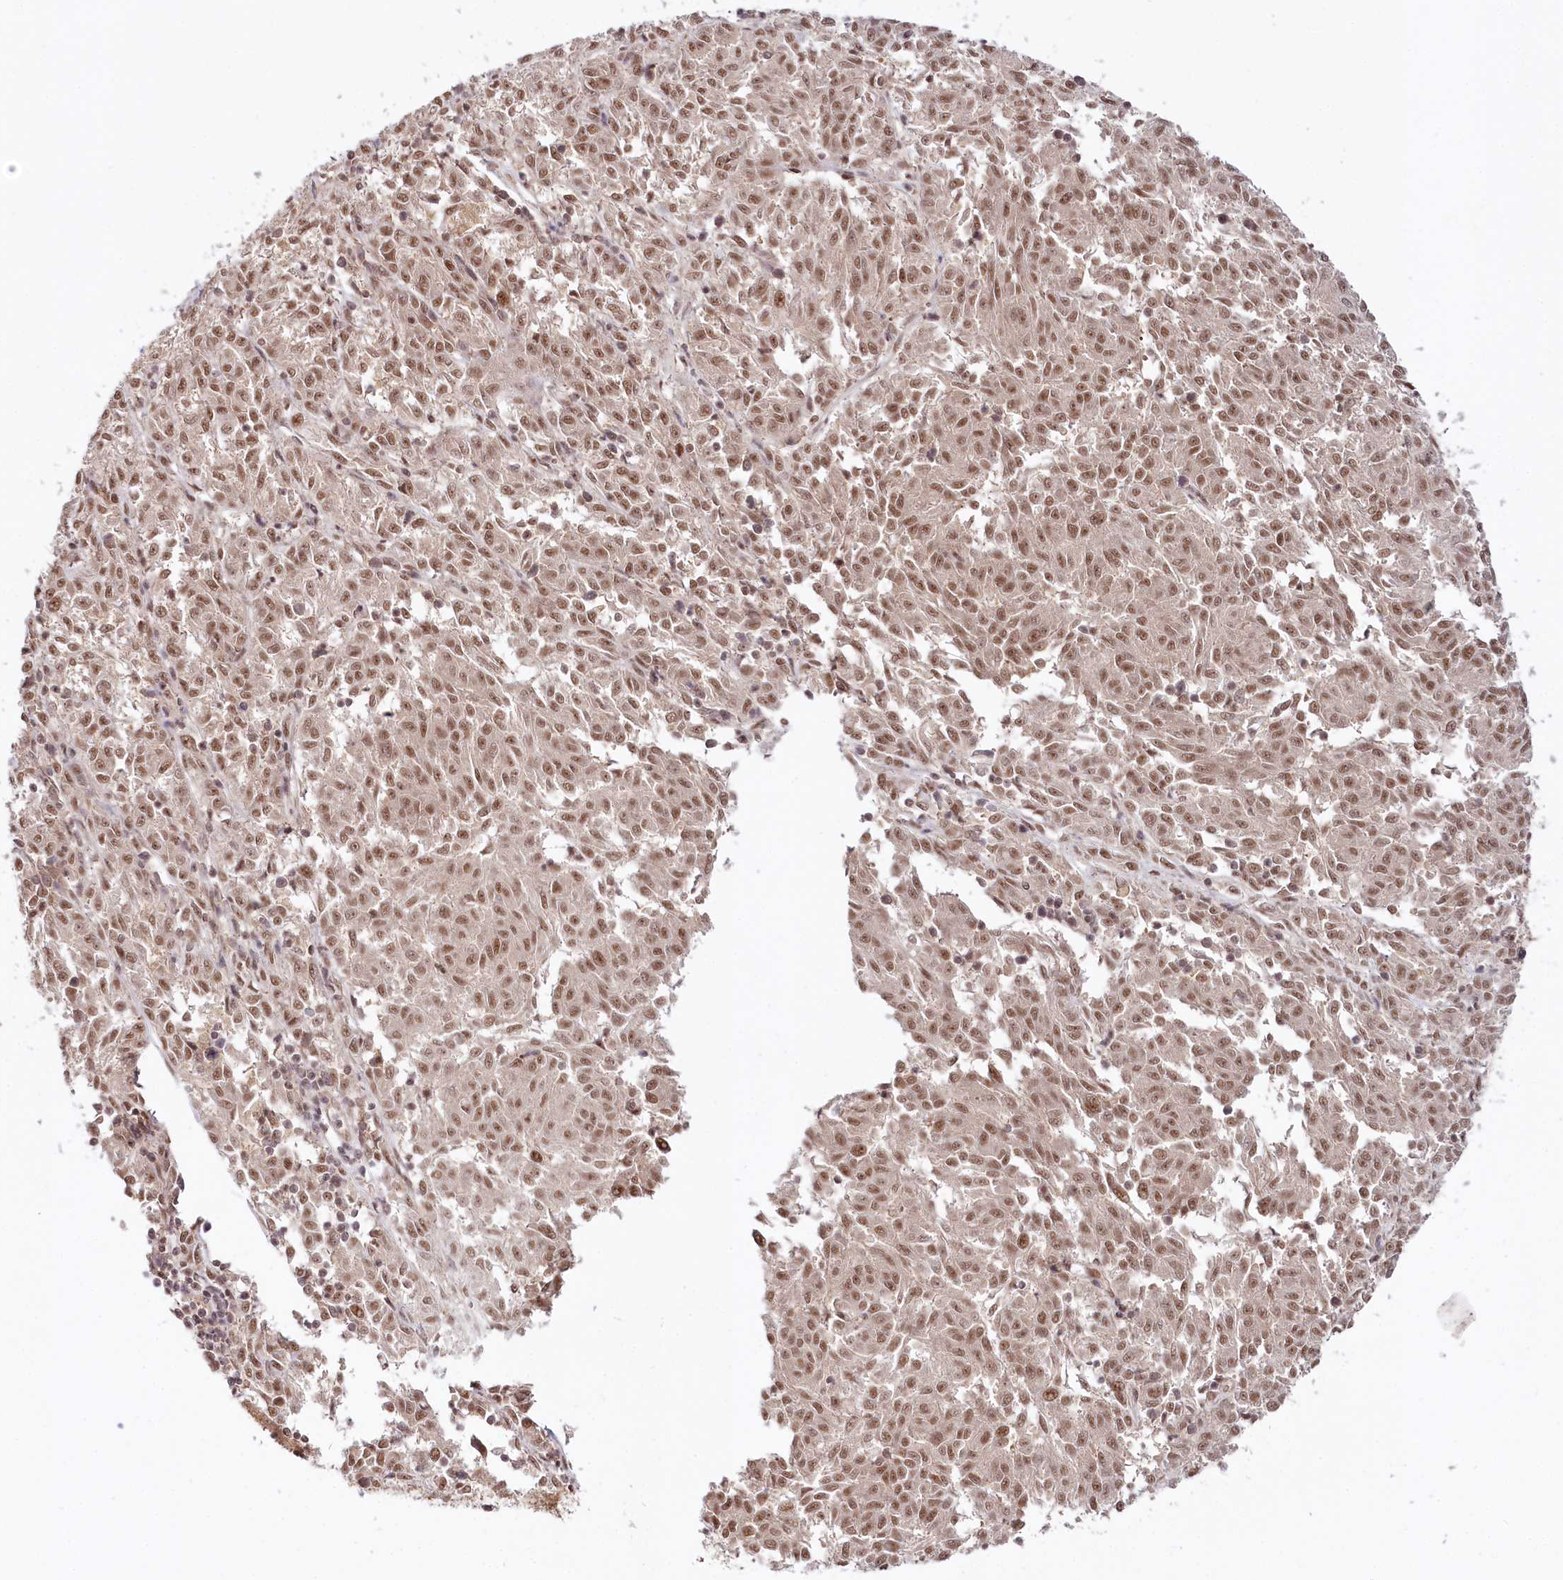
{"staining": {"intensity": "moderate", "quantity": ">75%", "location": "nuclear"}, "tissue": "melanoma", "cell_type": "Tumor cells", "image_type": "cancer", "snomed": [{"axis": "morphology", "description": "Malignant melanoma, NOS"}, {"axis": "topography", "description": "Skin"}], "caption": "Immunohistochemical staining of human malignant melanoma exhibits medium levels of moderate nuclear staining in approximately >75% of tumor cells.", "gene": "CCDC65", "patient": {"sex": "female", "age": 72}}